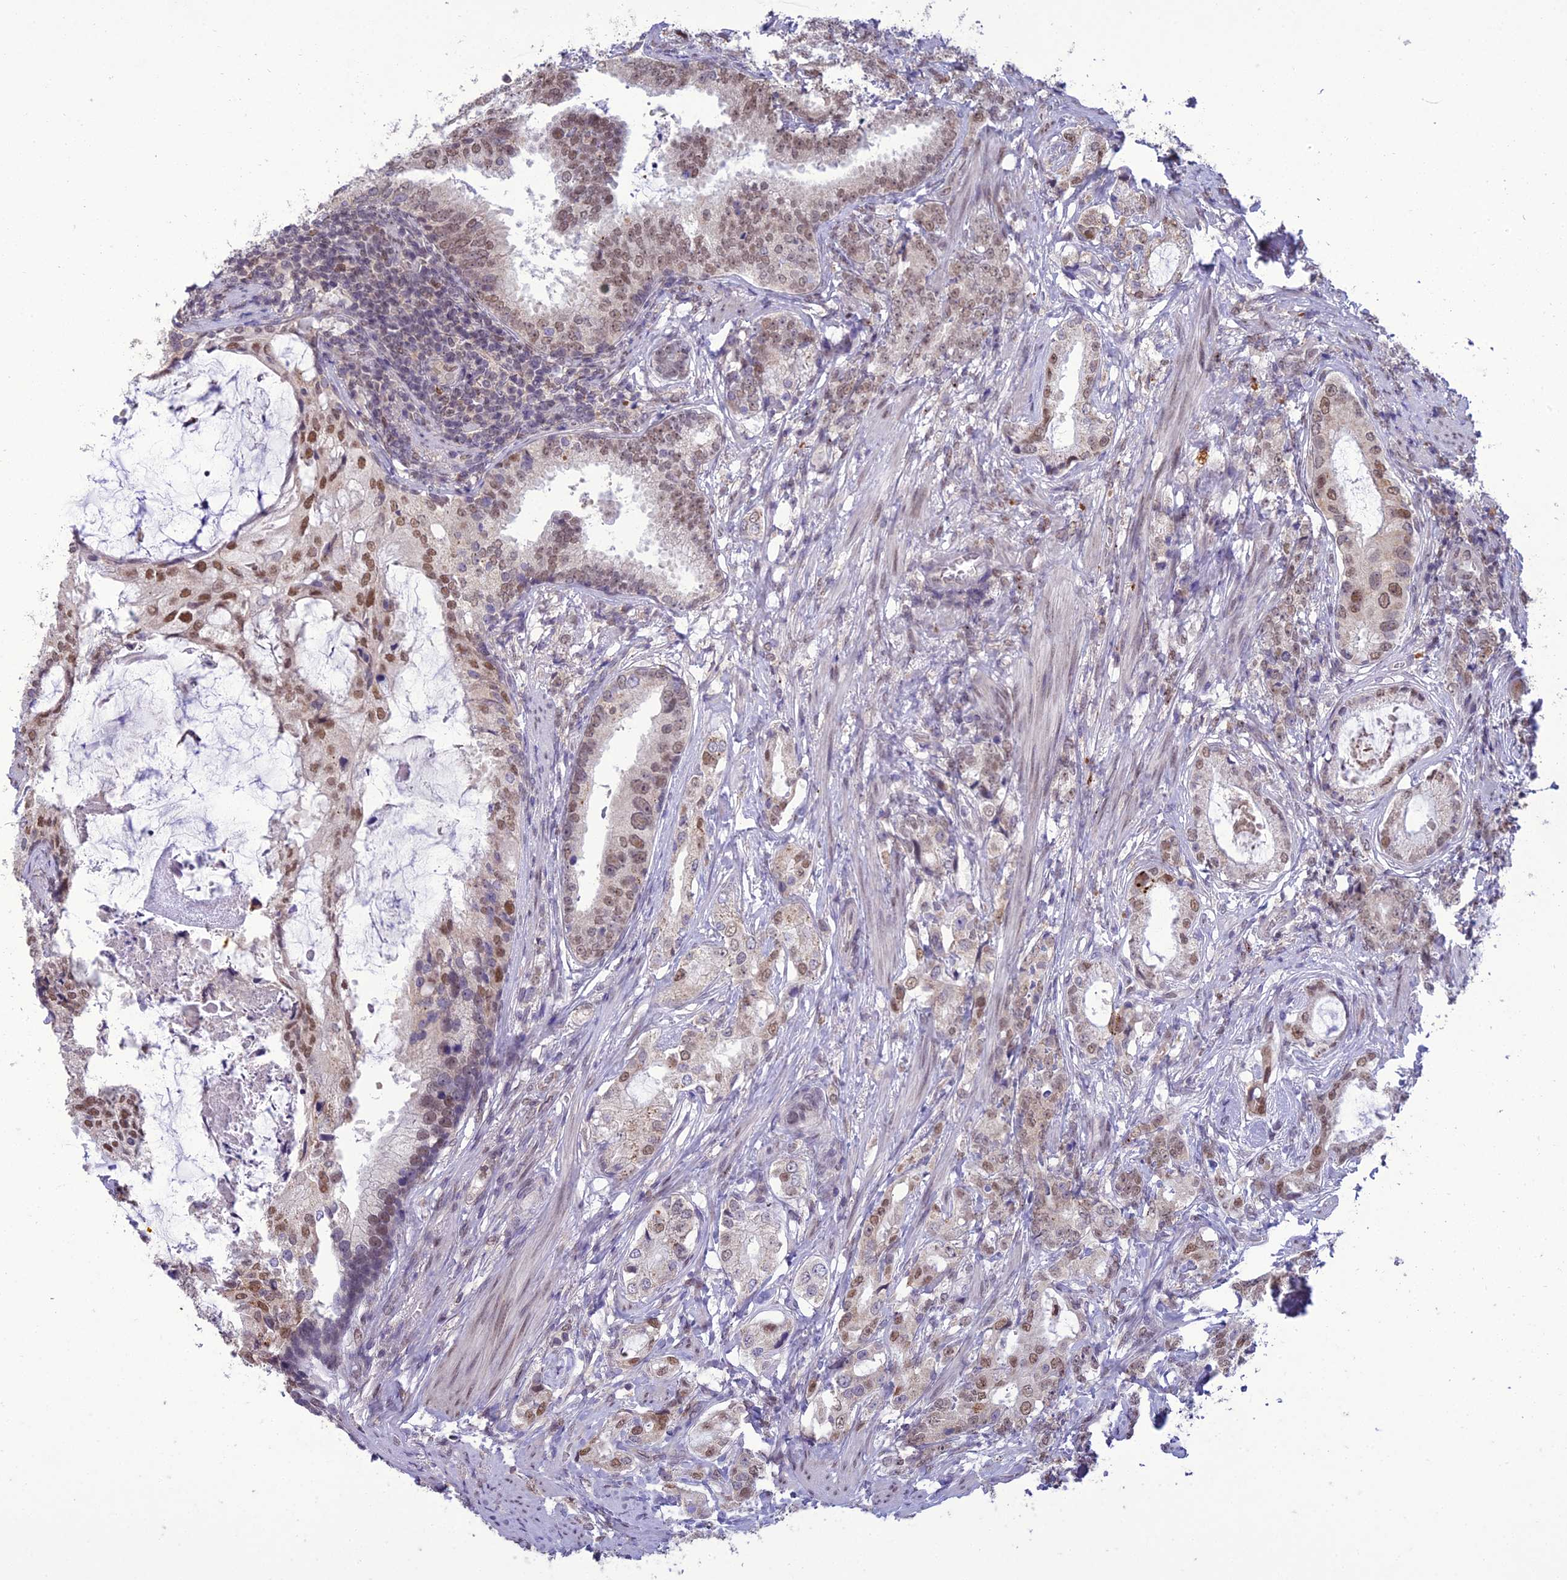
{"staining": {"intensity": "moderate", "quantity": ">75%", "location": "nuclear"}, "tissue": "prostate cancer", "cell_type": "Tumor cells", "image_type": "cancer", "snomed": [{"axis": "morphology", "description": "Adenocarcinoma, Low grade"}, {"axis": "topography", "description": "Prostate"}], "caption": "Protein staining exhibits moderate nuclear positivity in approximately >75% of tumor cells in low-grade adenocarcinoma (prostate). Immunohistochemistry stains the protein of interest in brown and the nuclei are stained blue.", "gene": "RANBP3", "patient": {"sex": "male", "age": 71}}